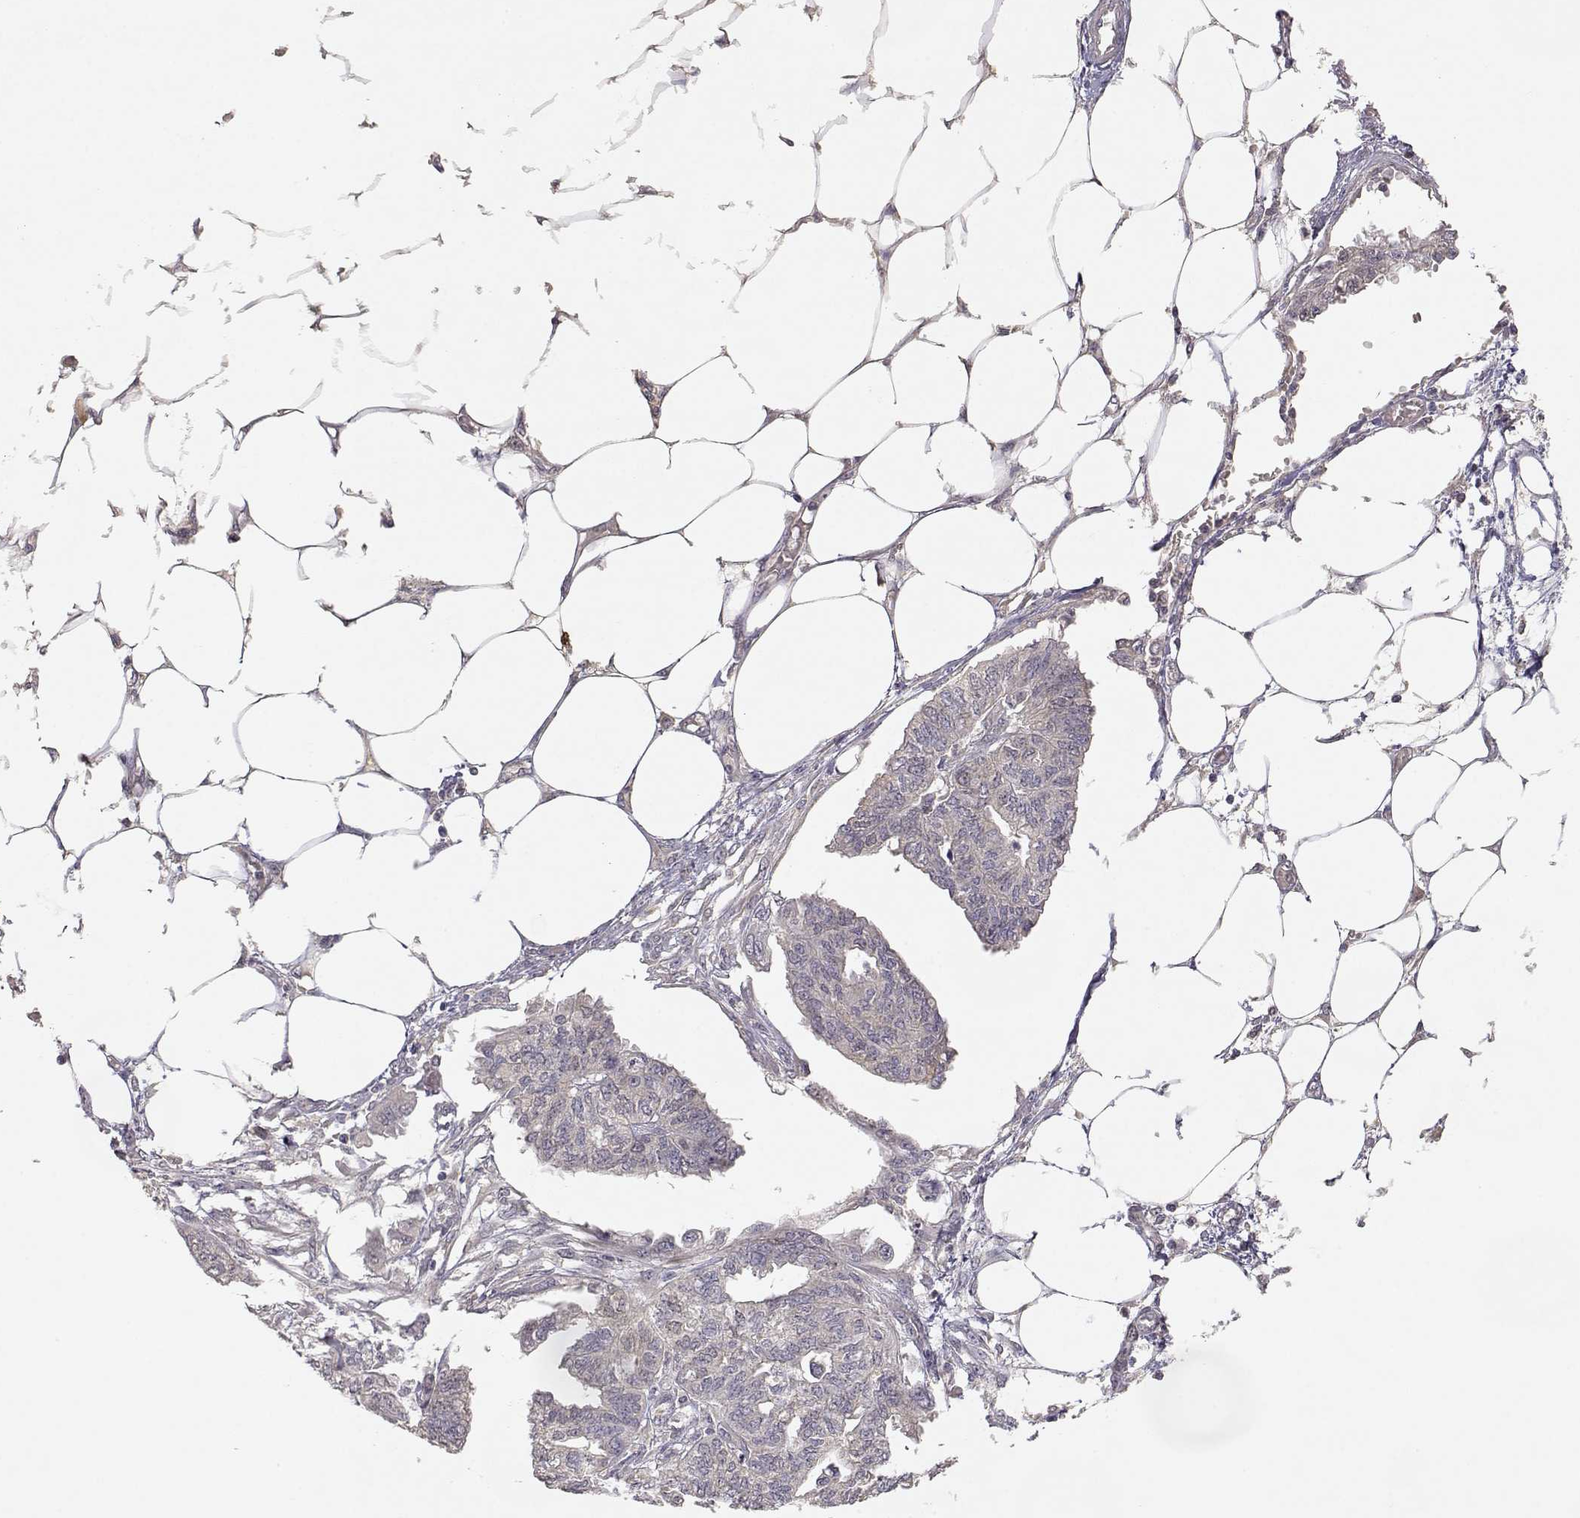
{"staining": {"intensity": "negative", "quantity": "none", "location": "none"}, "tissue": "endometrial cancer", "cell_type": "Tumor cells", "image_type": "cancer", "snomed": [{"axis": "morphology", "description": "Adenocarcinoma, NOS"}, {"axis": "morphology", "description": "Adenocarcinoma, metastatic, NOS"}, {"axis": "topography", "description": "Adipose tissue"}, {"axis": "topography", "description": "Endometrium"}], "caption": "Image shows no protein expression in tumor cells of endometrial cancer tissue.", "gene": "RAD51", "patient": {"sex": "female", "age": 67}}